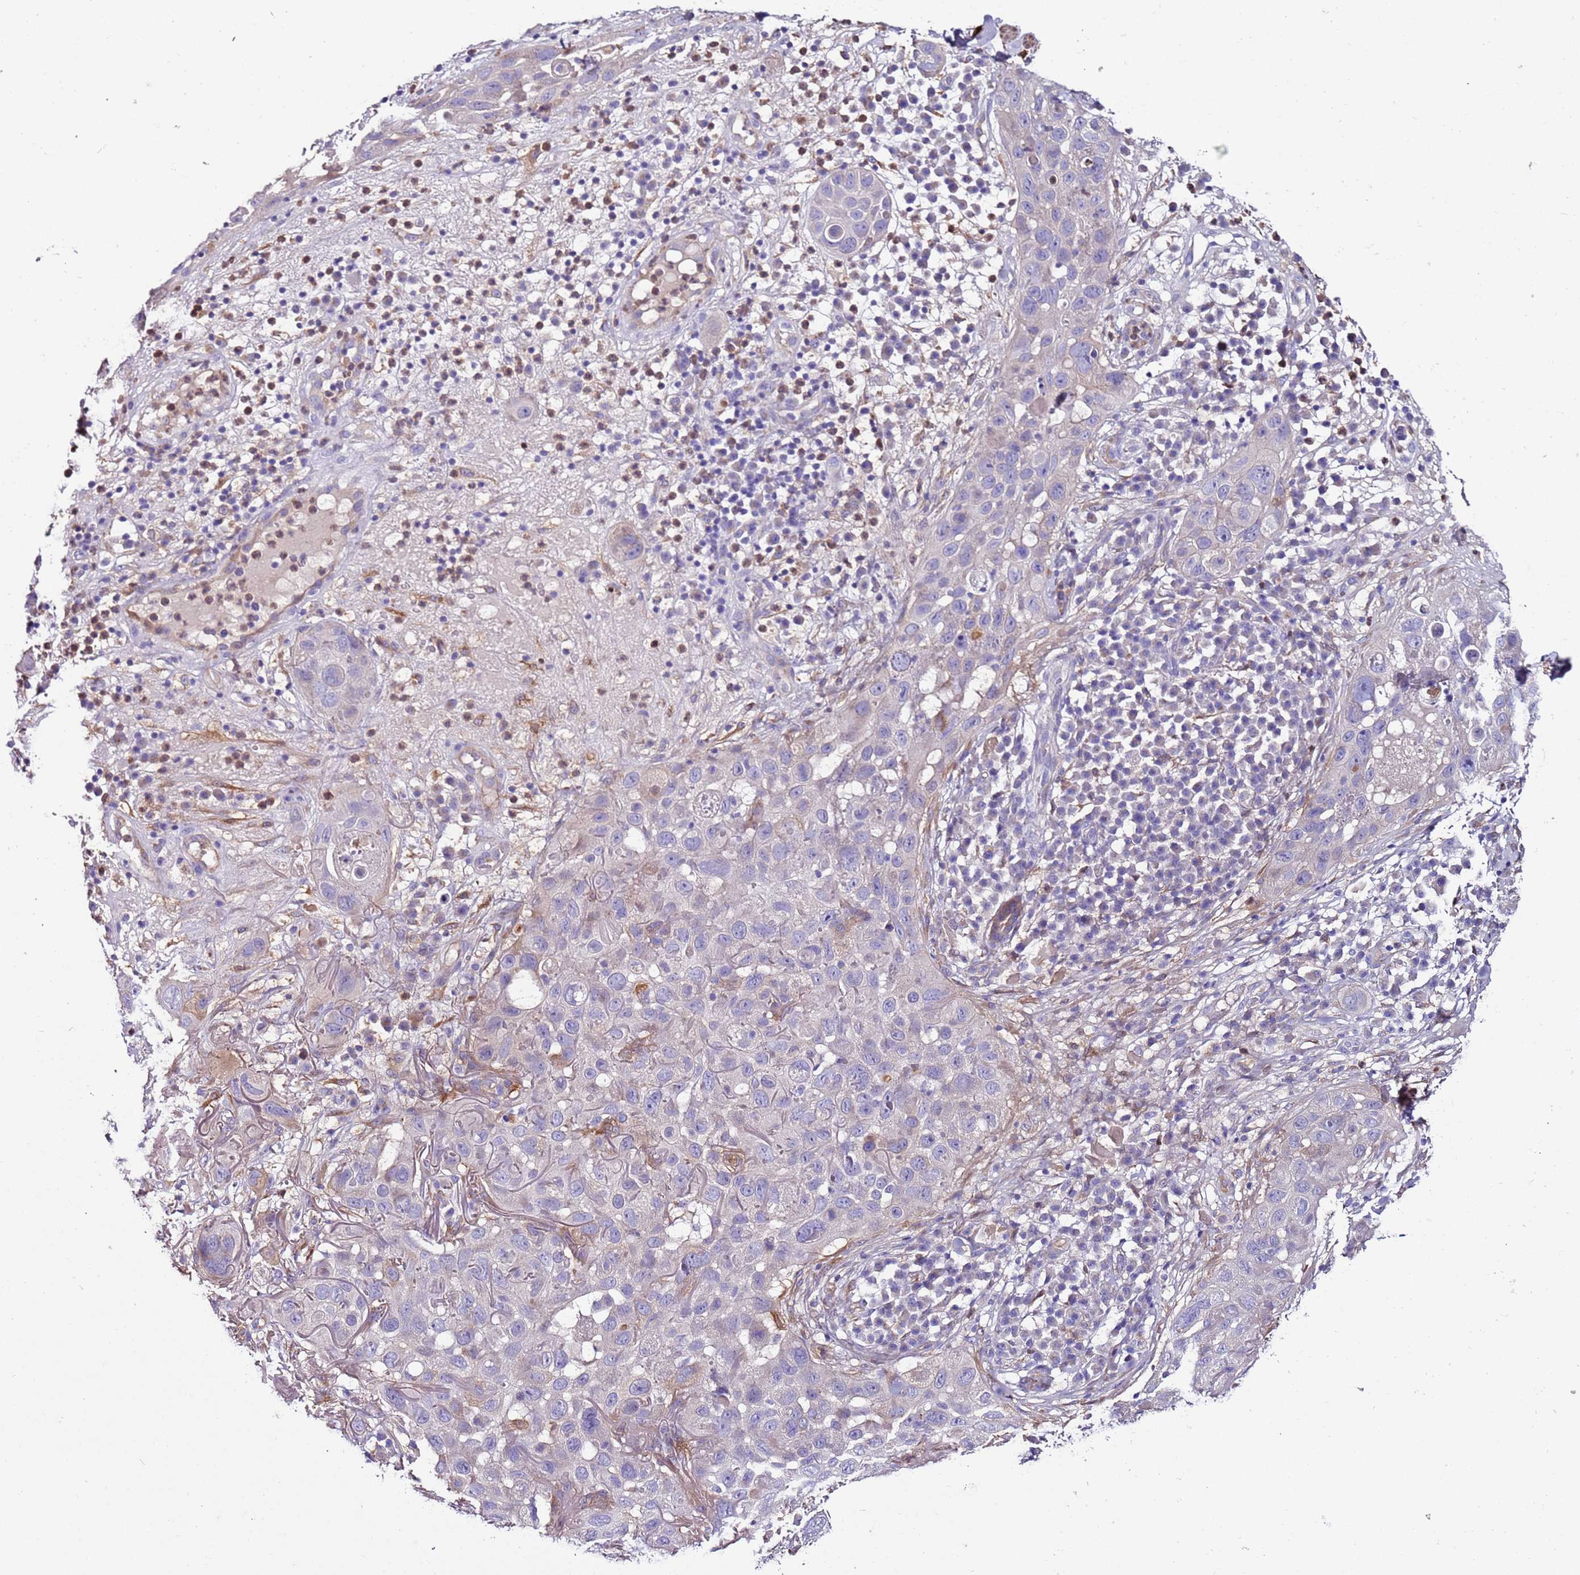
{"staining": {"intensity": "negative", "quantity": "none", "location": "none"}, "tissue": "skin cancer", "cell_type": "Tumor cells", "image_type": "cancer", "snomed": [{"axis": "morphology", "description": "Squamous cell carcinoma in situ, NOS"}, {"axis": "morphology", "description": "Squamous cell carcinoma, NOS"}, {"axis": "topography", "description": "Skin"}], "caption": "Tumor cells are negative for brown protein staining in skin cancer.", "gene": "FAM174C", "patient": {"sex": "male", "age": 93}}